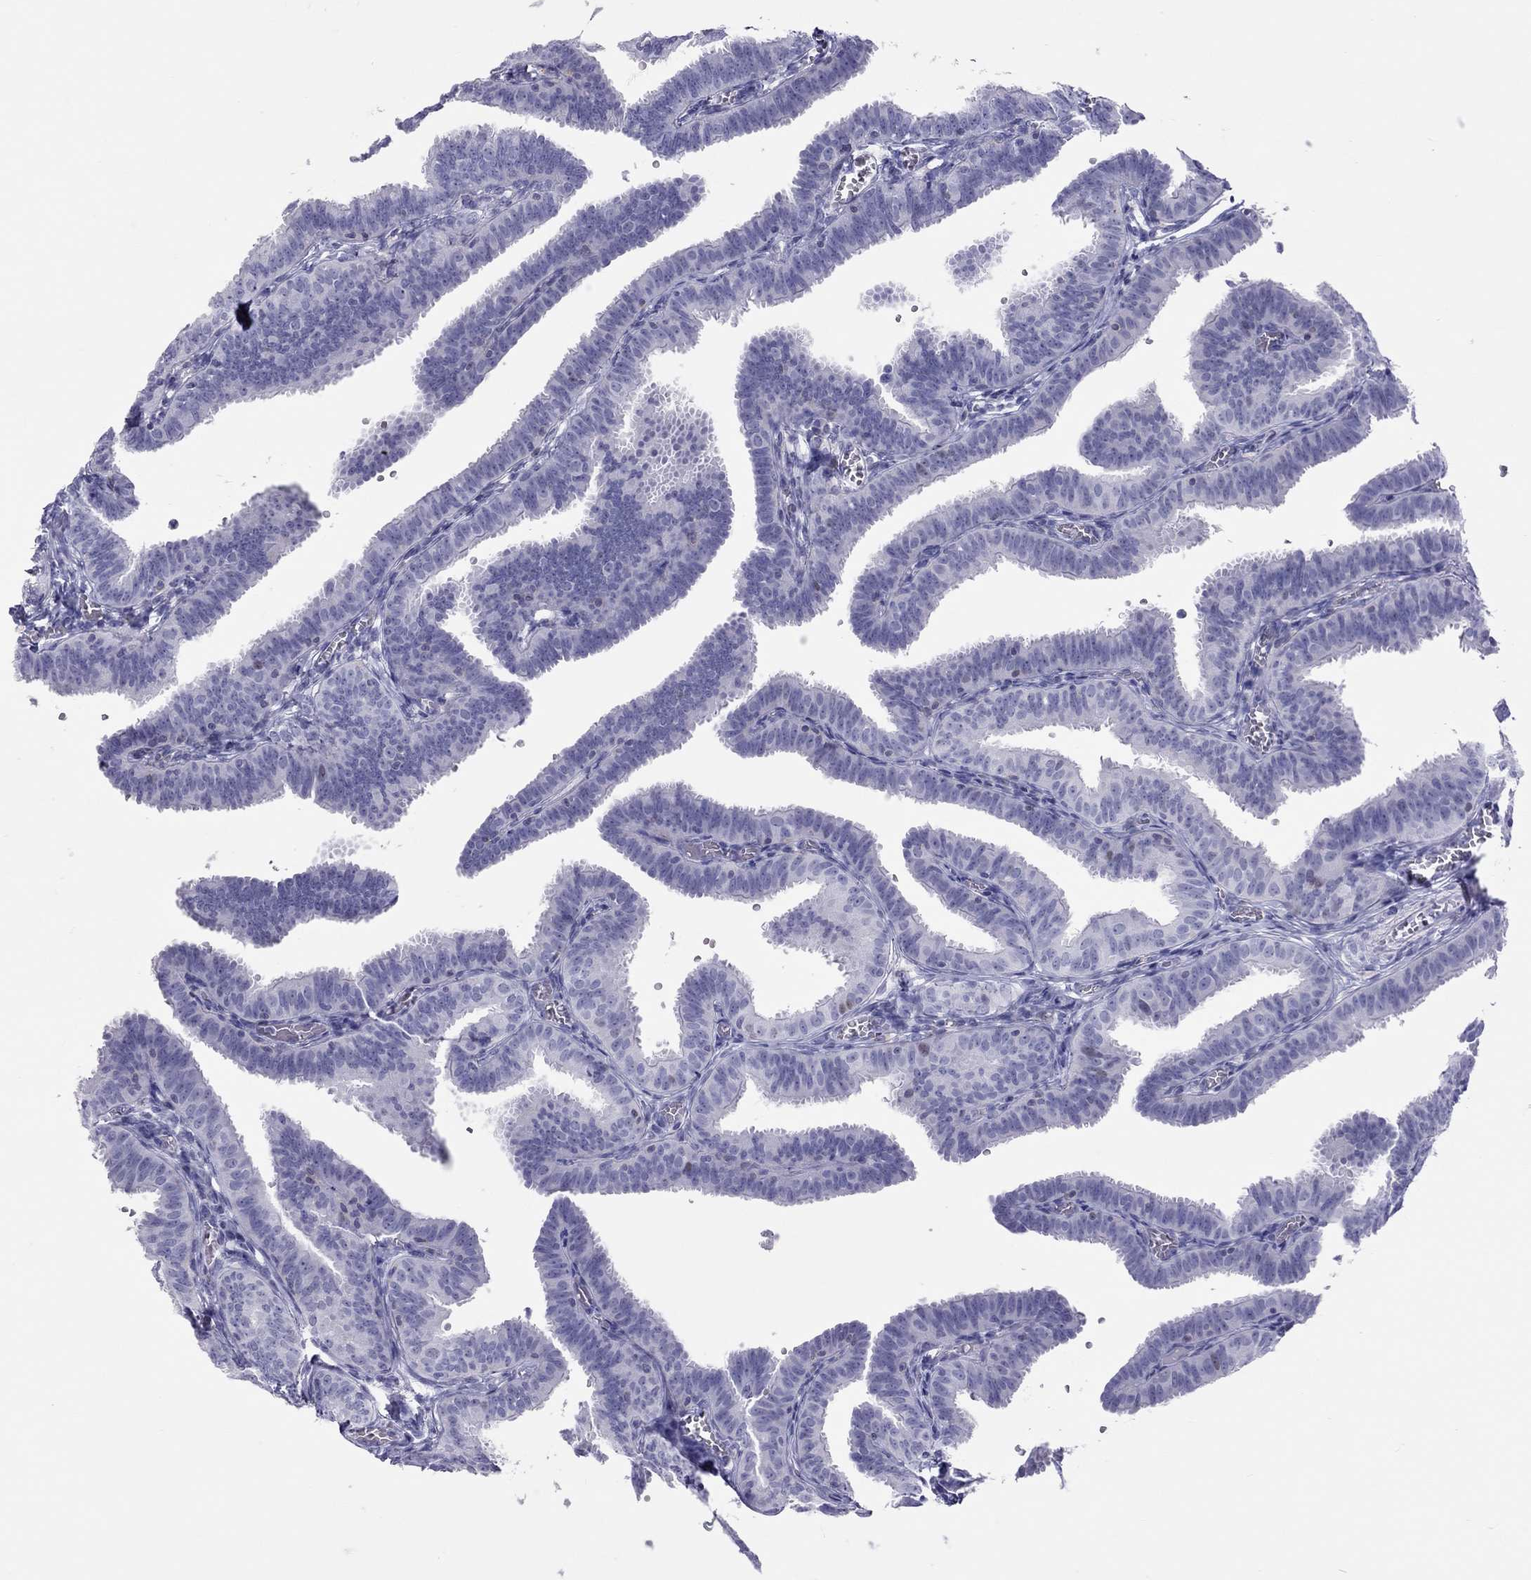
{"staining": {"intensity": "negative", "quantity": "none", "location": "none"}, "tissue": "fallopian tube", "cell_type": "Glandular cells", "image_type": "normal", "snomed": [{"axis": "morphology", "description": "Normal tissue, NOS"}, {"axis": "topography", "description": "Fallopian tube"}], "caption": "IHC image of normal human fallopian tube stained for a protein (brown), which shows no expression in glandular cells.", "gene": "STAG3", "patient": {"sex": "female", "age": 25}}